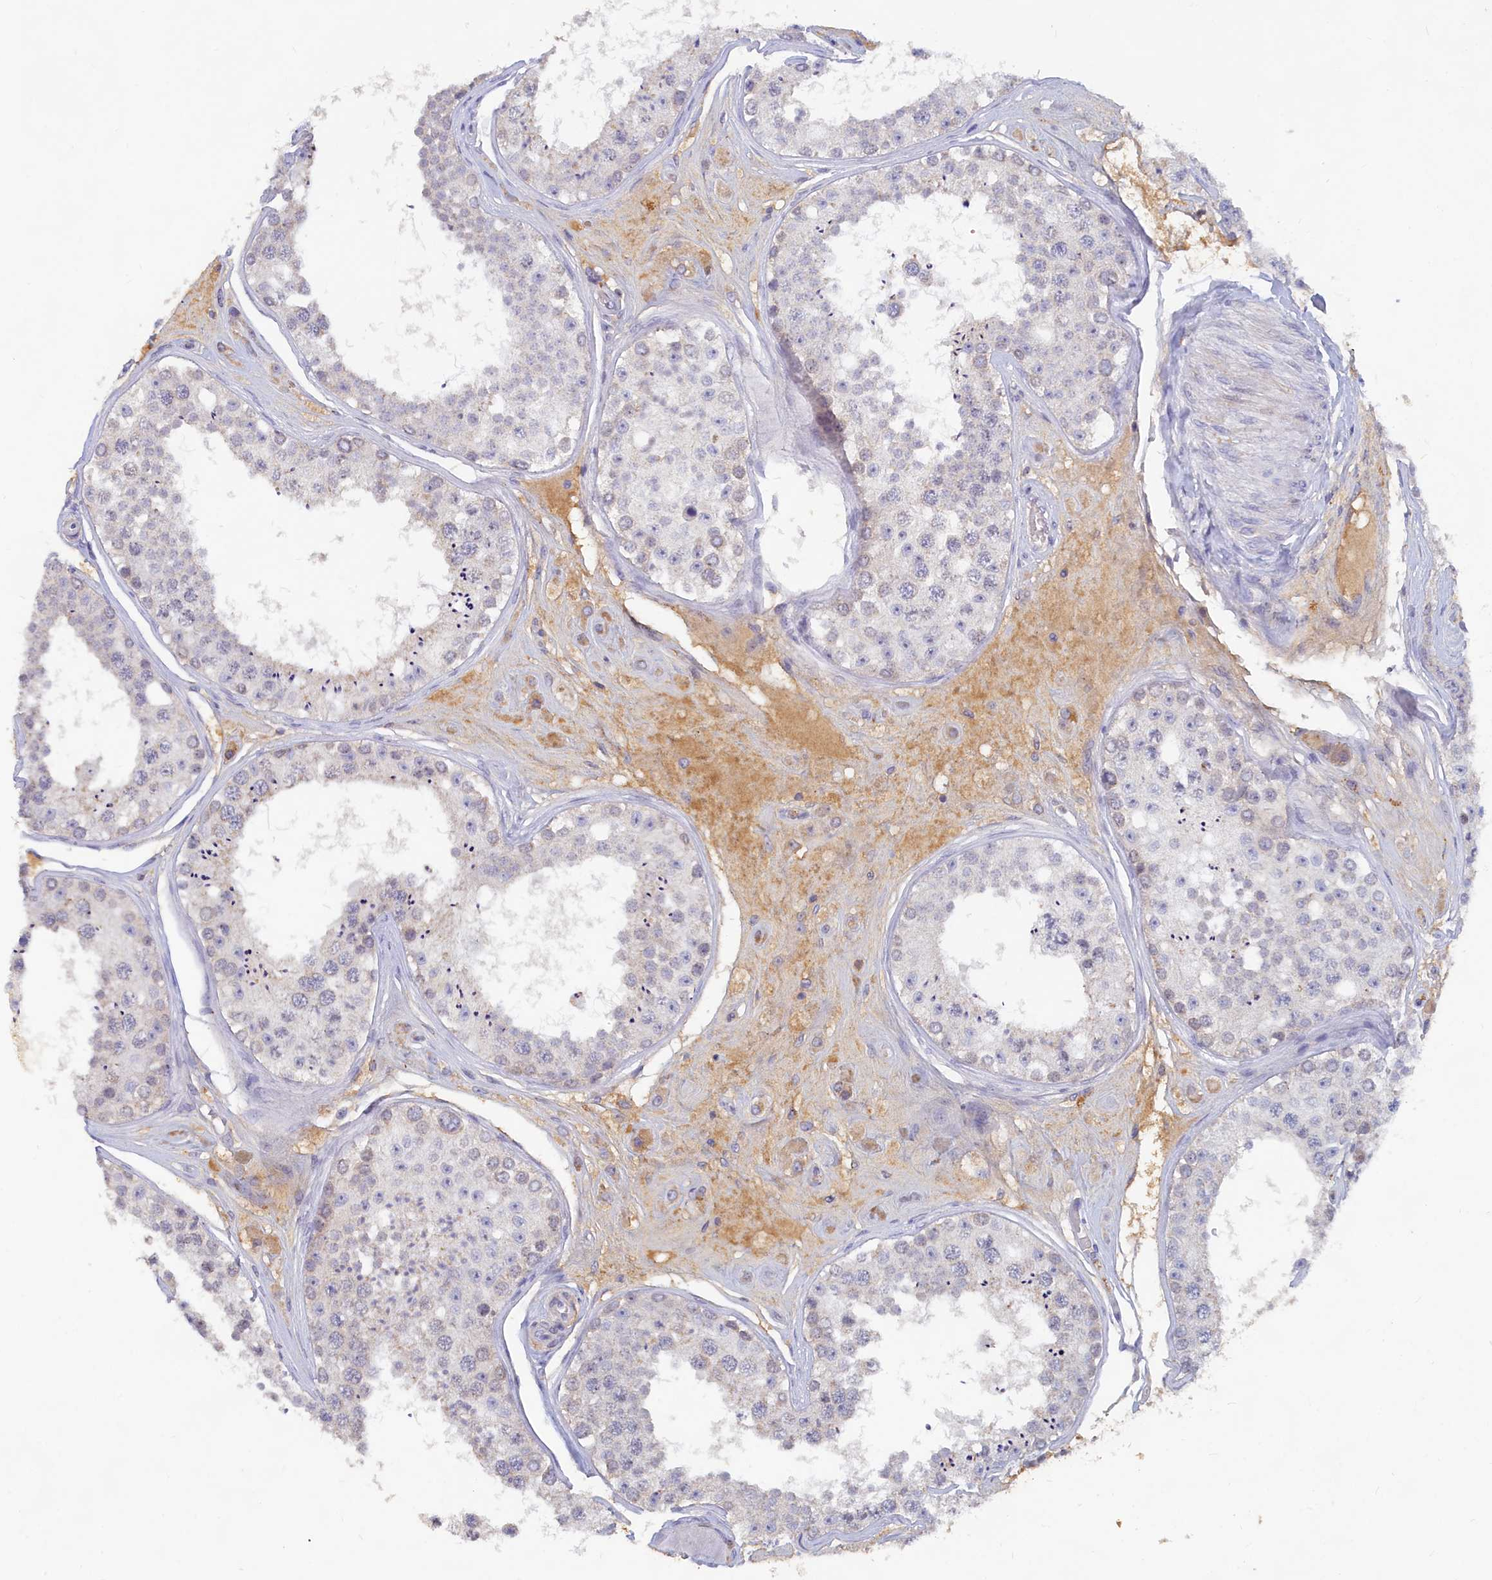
{"staining": {"intensity": "weak", "quantity": "<25%", "location": "cytoplasmic/membranous"}, "tissue": "testis", "cell_type": "Cells in seminiferous ducts", "image_type": "normal", "snomed": [{"axis": "morphology", "description": "Normal tissue, NOS"}, {"axis": "topography", "description": "Testis"}], "caption": "A high-resolution photomicrograph shows immunohistochemistry staining of benign testis, which shows no significant staining in cells in seminiferous ducts. (Brightfield microscopy of DAB immunohistochemistry (IHC) at high magnification).", "gene": "LRIF1", "patient": {"sex": "male", "age": 25}}